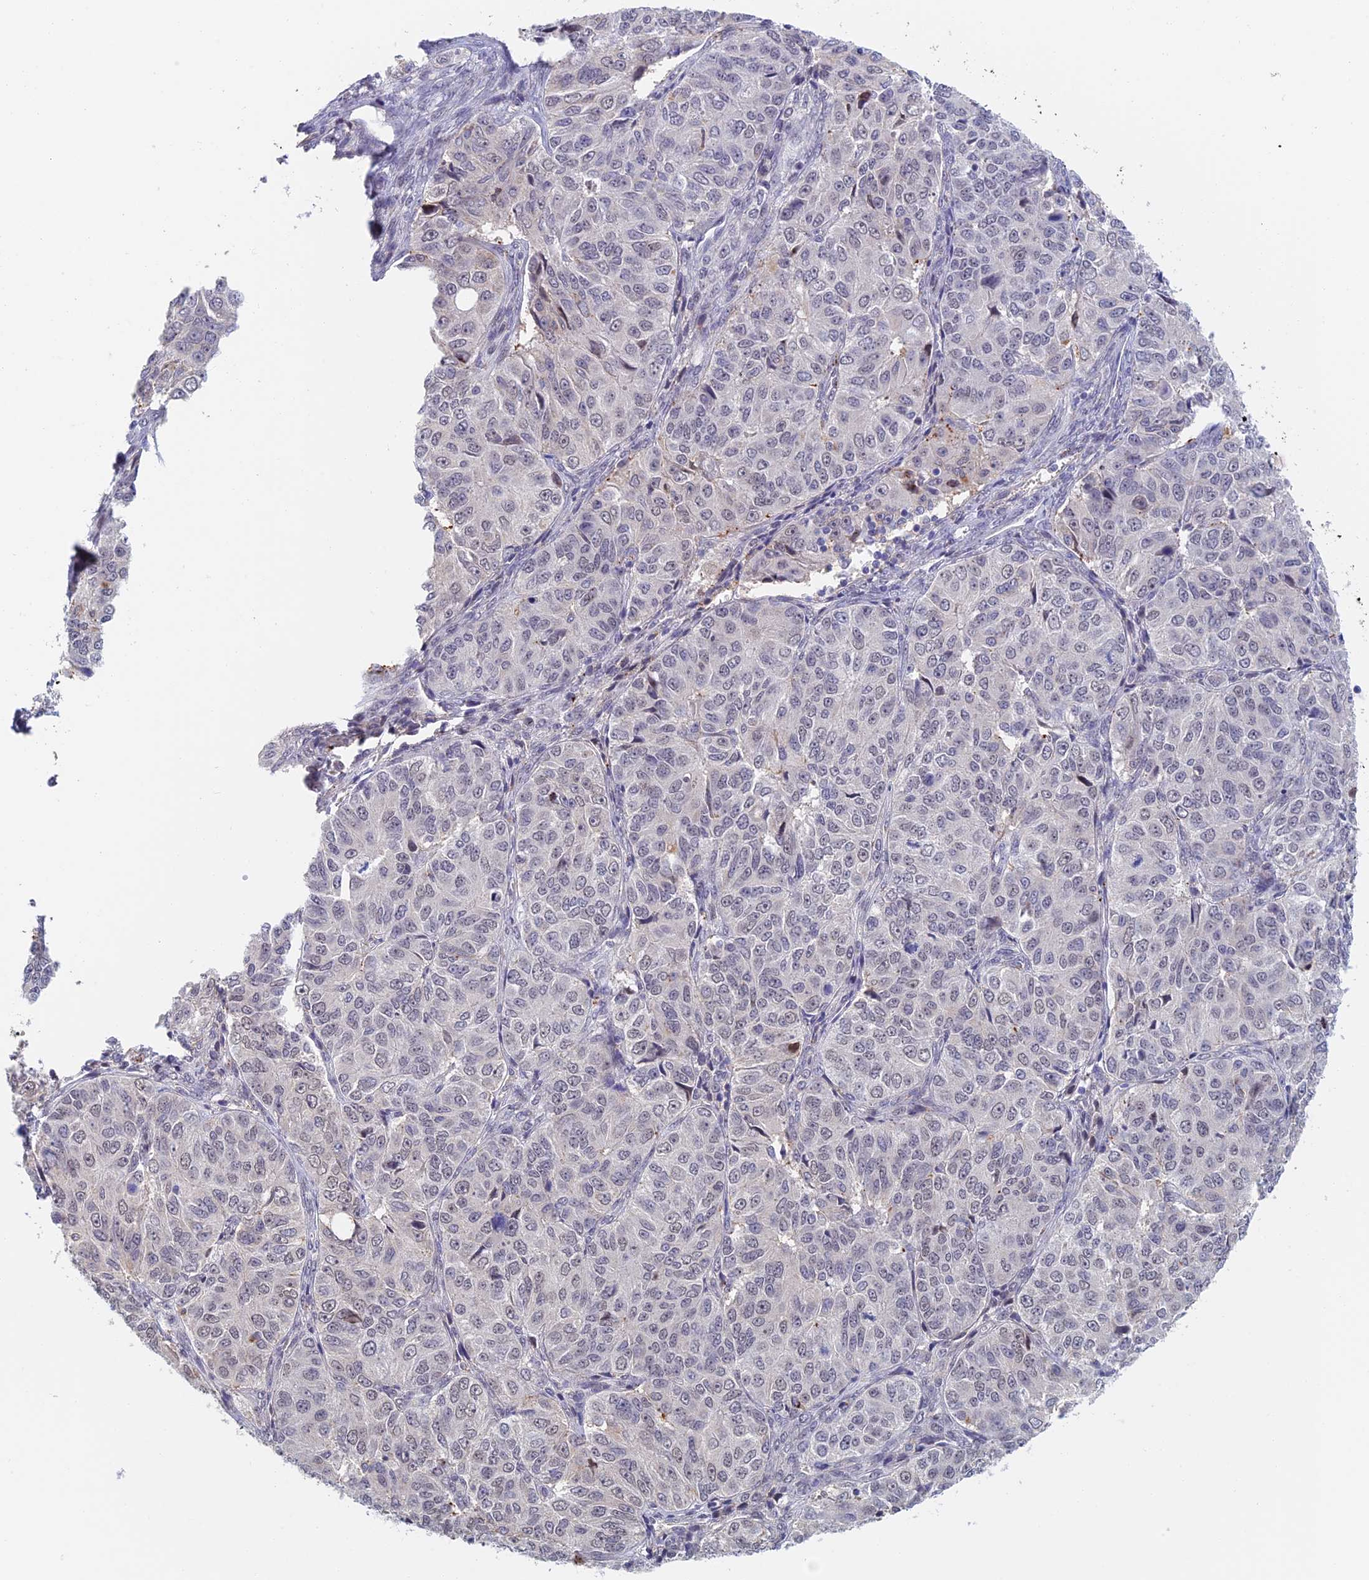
{"staining": {"intensity": "weak", "quantity": "<25%", "location": "nuclear"}, "tissue": "ovarian cancer", "cell_type": "Tumor cells", "image_type": "cancer", "snomed": [{"axis": "morphology", "description": "Carcinoma, endometroid"}, {"axis": "topography", "description": "Ovary"}], "caption": "This is a image of immunohistochemistry staining of ovarian endometroid carcinoma, which shows no staining in tumor cells. (DAB (3,3'-diaminobenzidine) immunohistochemistry (IHC) with hematoxylin counter stain).", "gene": "ZUP1", "patient": {"sex": "female", "age": 51}}